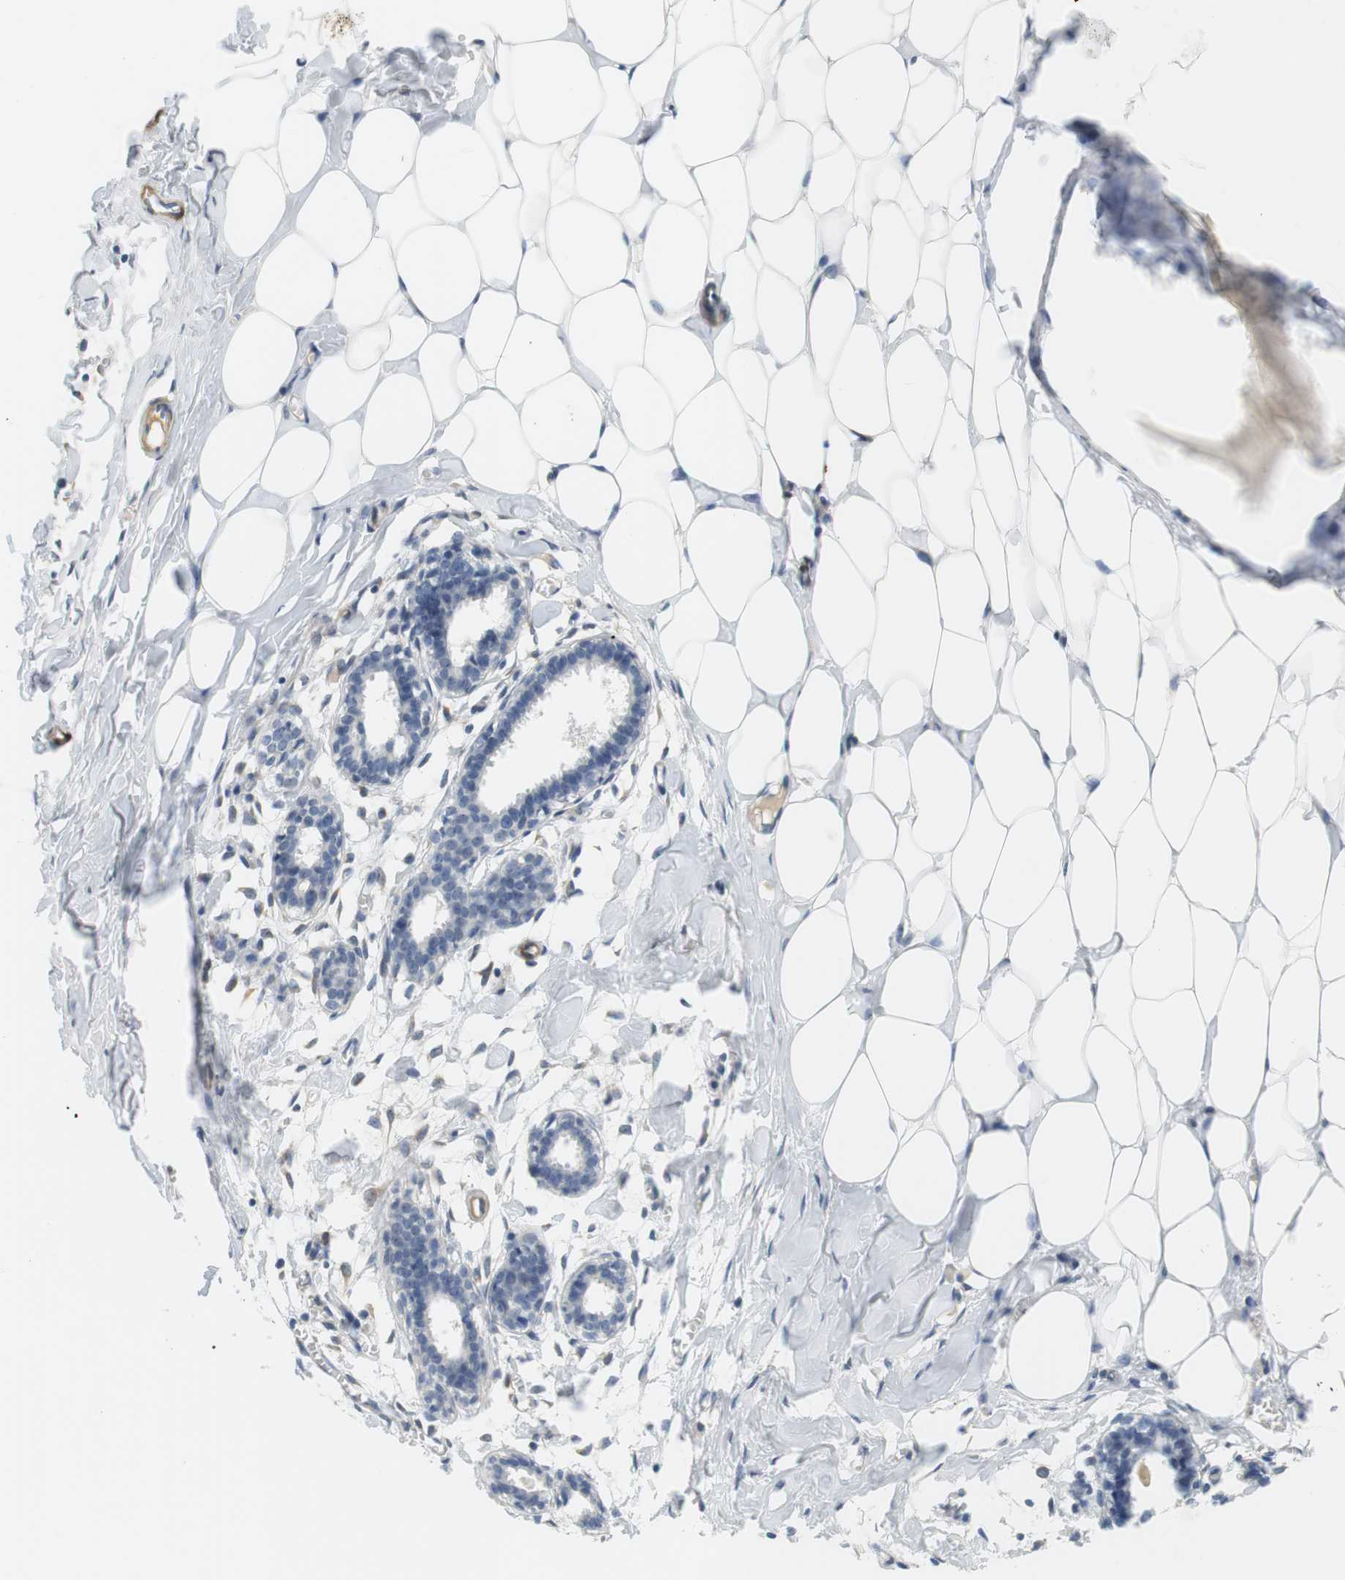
{"staining": {"intensity": "negative", "quantity": "none", "location": "none"}, "tissue": "breast", "cell_type": "Adipocytes", "image_type": "normal", "snomed": [{"axis": "morphology", "description": "Normal tissue, NOS"}, {"axis": "topography", "description": "Breast"}], "caption": "There is no significant positivity in adipocytes of breast.", "gene": "PDE3A", "patient": {"sex": "female", "age": 27}}